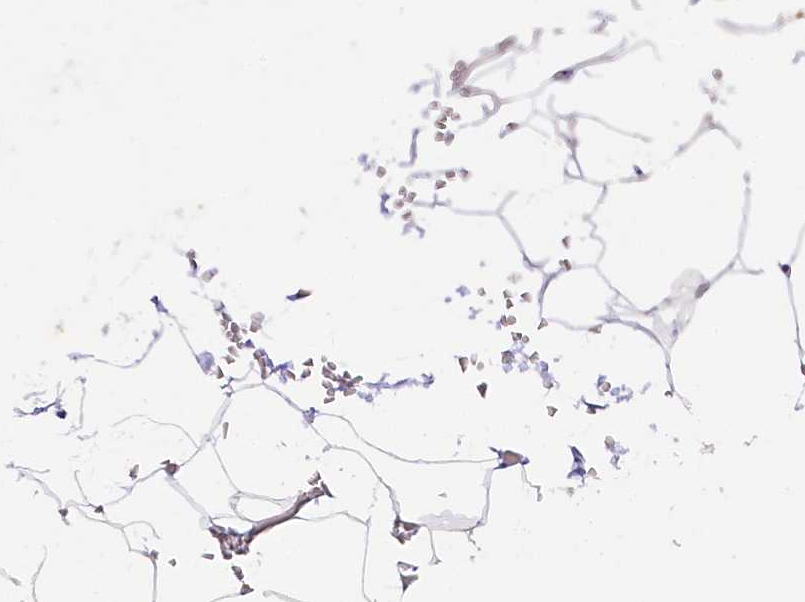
{"staining": {"intensity": "negative", "quantity": "none", "location": "none"}, "tissue": "adipose tissue", "cell_type": "Adipocytes", "image_type": "normal", "snomed": [{"axis": "morphology", "description": "Normal tissue, NOS"}, {"axis": "topography", "description": "Gallbladder"}, {"axis": "topography", "description": "Peripheral nerve tissue"}], "caption": "Adipocytes show no significant positivity in benign adipose tissue.", "gene": "OSGEP", "patient": {"sex": "male", "age": 38}}